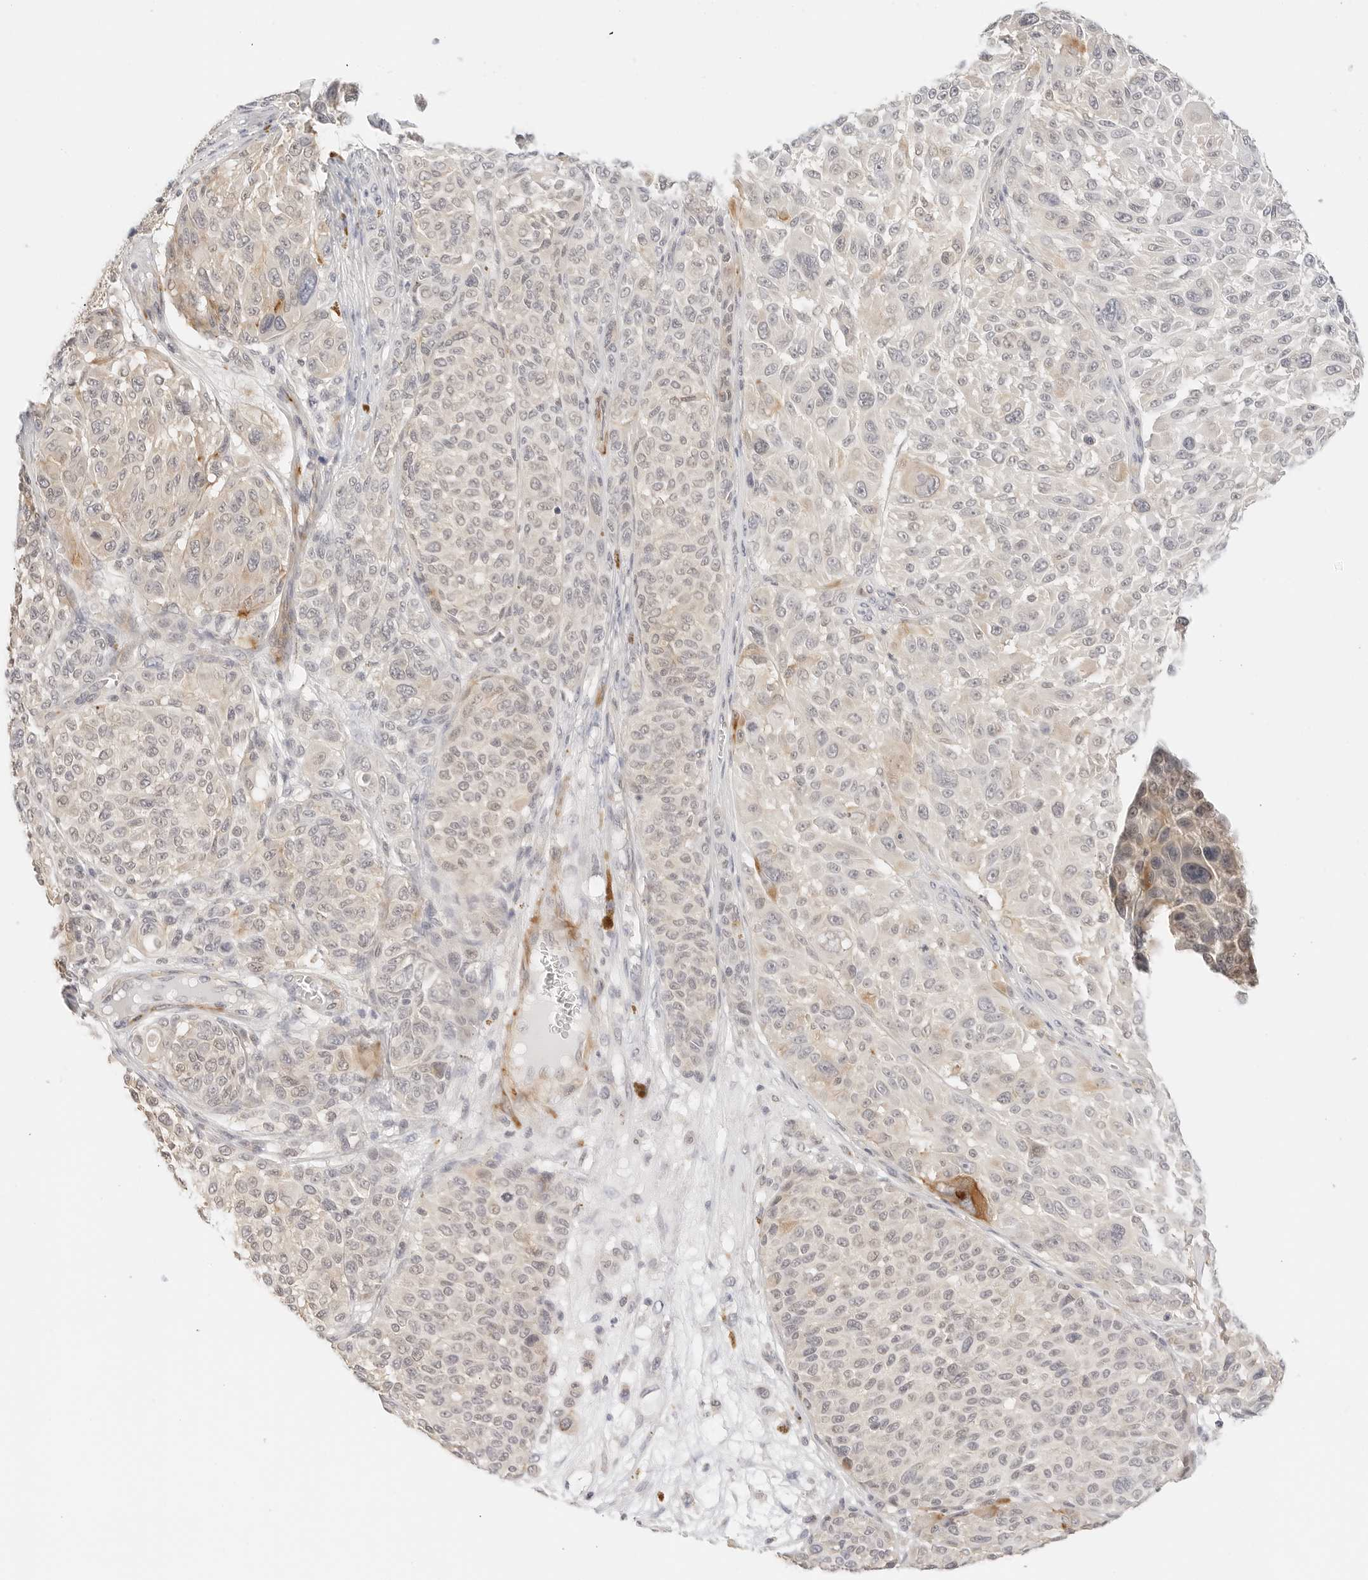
{"staining": {"intensity": "negative", "quantity": "none", "location": "none"}, "tissue": "melanoma", "cell_type": "Tumor cells", "image_type": "cancer", "snomed": [{"axis": "morphology", "description": "Malignant melanoma, NOS"}, {"axis": "topography", "description": "Skin"}], "caption": "Human melanoma stained for a protein using immunohistochemistry exhibits no staining in tumor cells.", "gene": "PCDH19", "patient": {"sex": "male", "age": 83}}